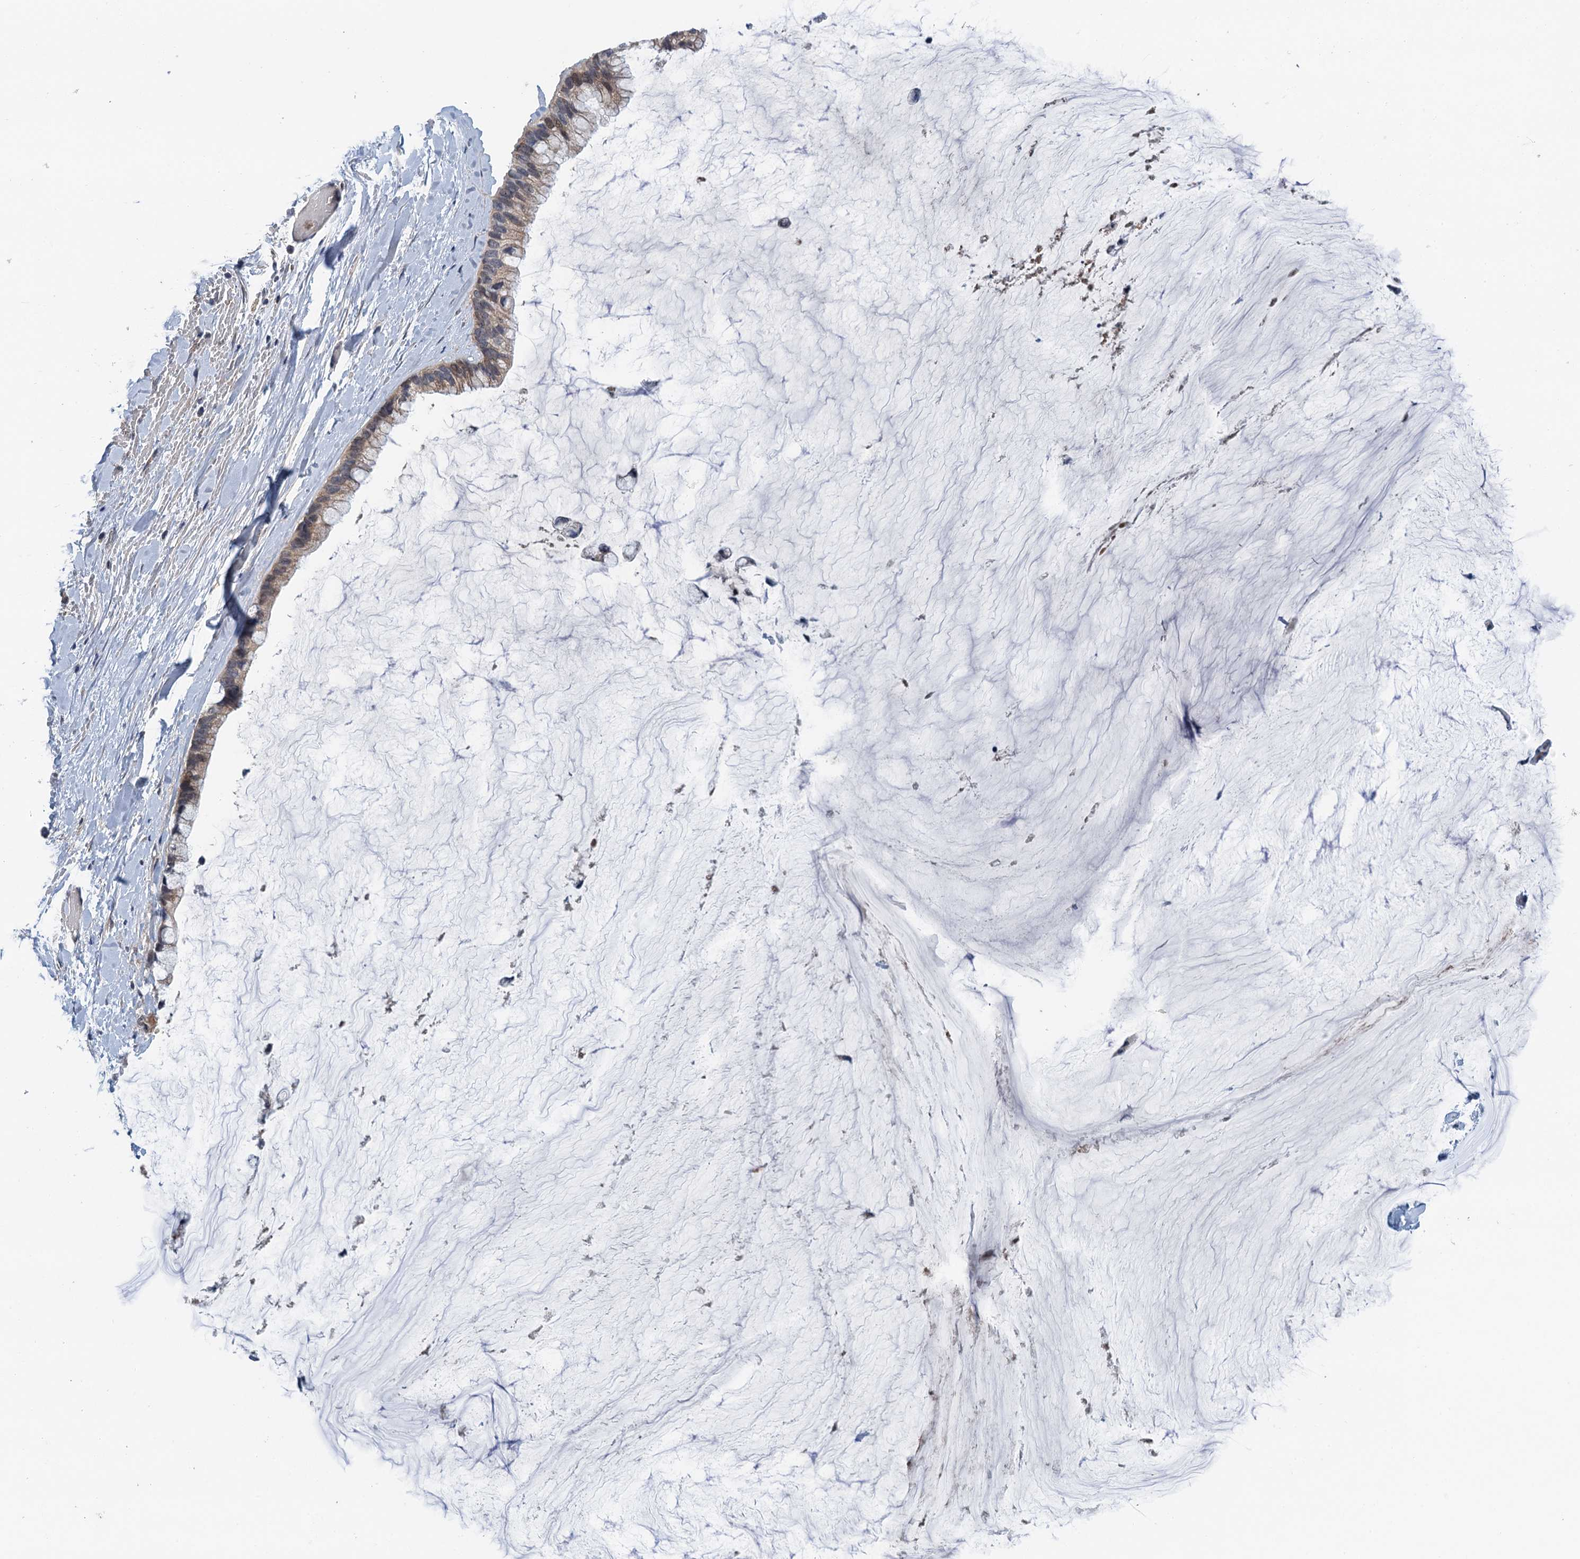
{"staining": {"intensity": "weak", "quantity": "25%-75%", "location": "cytoplasmic/membranous"}, "tissue": "ovarian cancer", "cell_type": "Tumor cells", "image_type": "cancer", "snomed": [{"axis": "morphology", "description": "Cystadenocarcinoma, mucinous, NOS"}, {"axis": "topography", "description": "Ovary"}], "caption": "Ovarian cancer (mucinous cystadenocarcinoma) stained for a protein (brown) displays weak cytoplasmic/membranous positive staining in about 25%-75% of tumor cells.", "gene": "MDM1", "patient": {"sex": "female", "age": 39}}